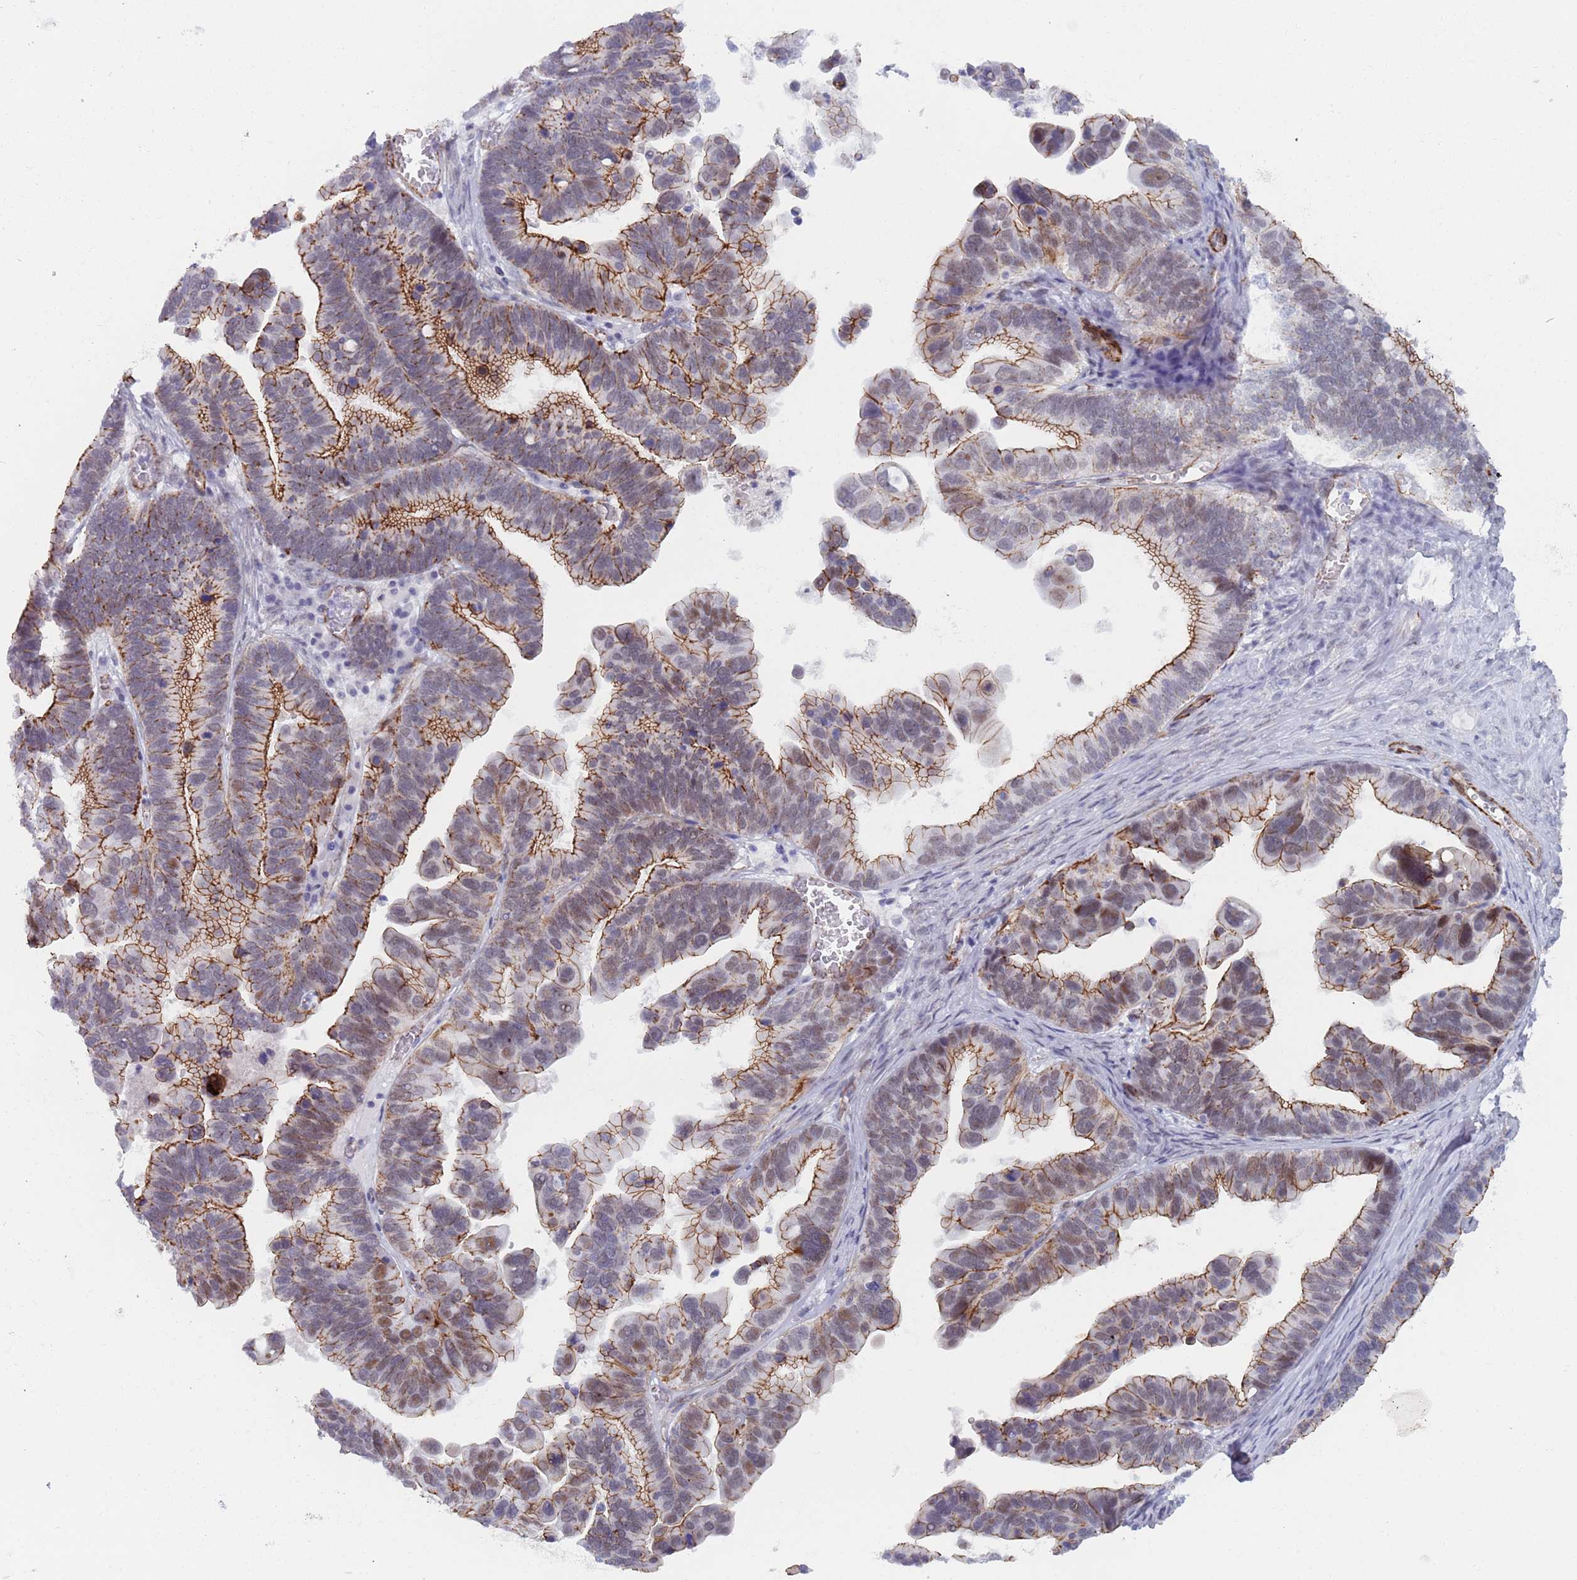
{"staining": {"intensity": "moderate", "quantity": ">75%", "location": "cytoplasmic/membranous,nuclear"}, "tissue": "ovarian cancer", "cell_type": "Tumor cells", "image_type": "cancer", "snomed": [{"axis": "morphology", "description": "Cystadenocarcinoma, serous, NOS"}, {"axis": "topography", "description": "Ovary"}], "caption": "Serous cystadenocarcinoma (ovarian) stained with immunohistochemistry (IHC) exhibits moderate cytoplasmic/membranous and nuclear expression in about >75% of tumor cells. (DAB IHC, brown staining for protein, blue staining for nuclei).", "gene": "OR5A2", "patient": {"sex": "female", "age": 56}}